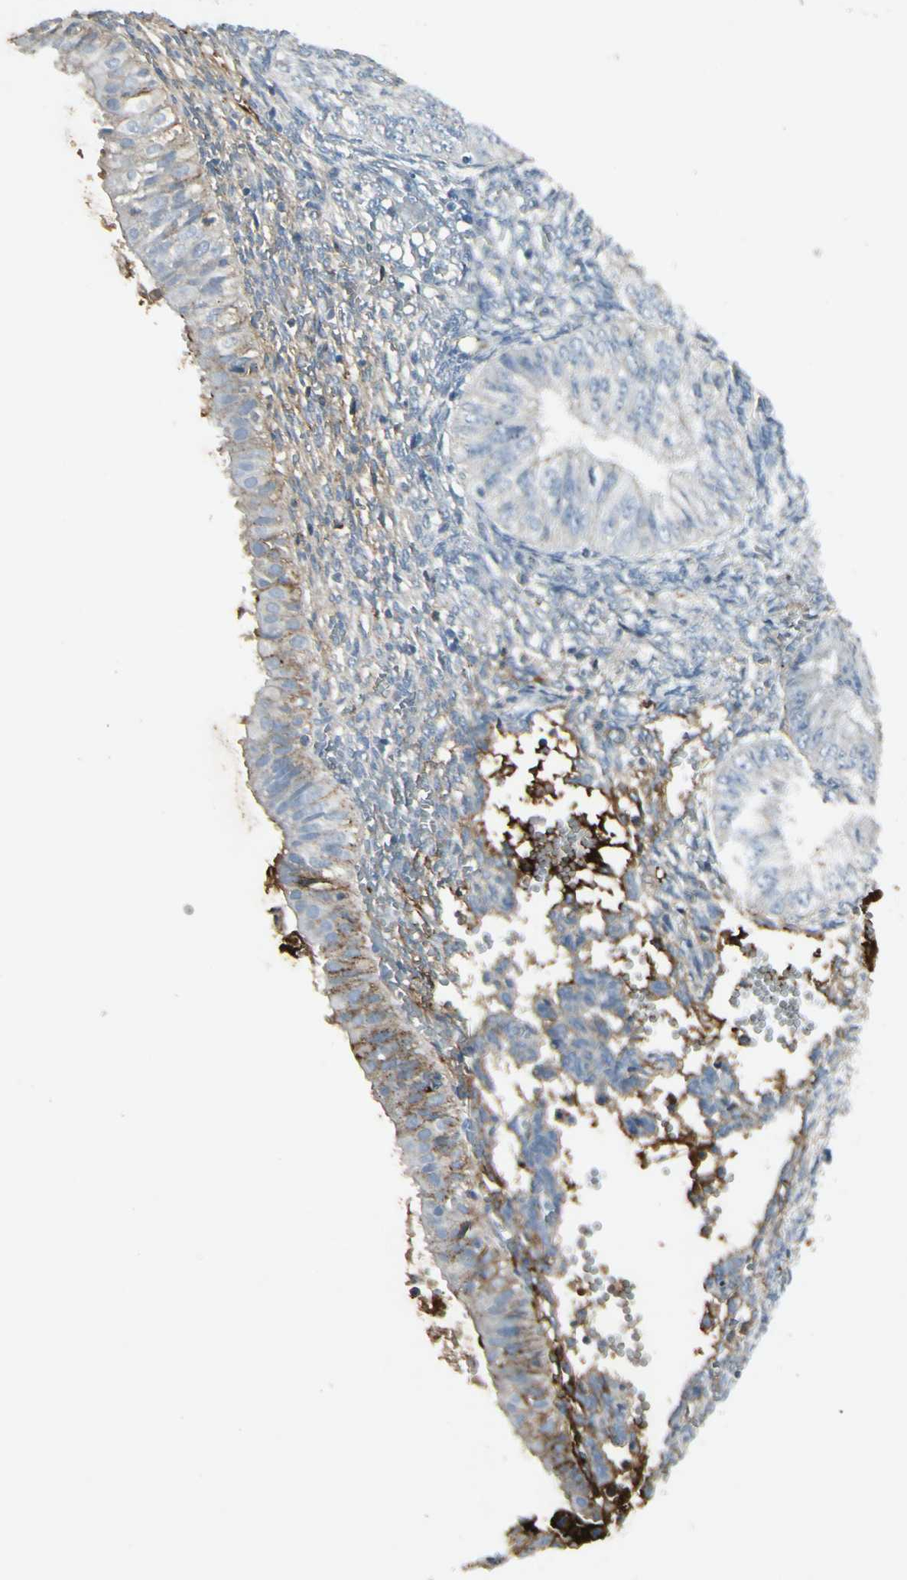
{"staining": {"intensity": "negative", "quantity": "none", "location": "none"}, "tissue": "endometrial cancer", "cell_type": "Tumor cells", "image_type": "cancer", "snomed": [{"axis": "morphology", "description": "Normal tissue, NOS"}, {"axis": "morphology", "description": "Adenocarcinoma, NOS"}, {"axis": "topography", "description": "Endometrium"}], "caption": "Tumor cells are negative for brown protein staining in endometrial cancer (adenocarcinoma).", "gene": "IGHM", "patient": {"sex": "female", "age": 53}}